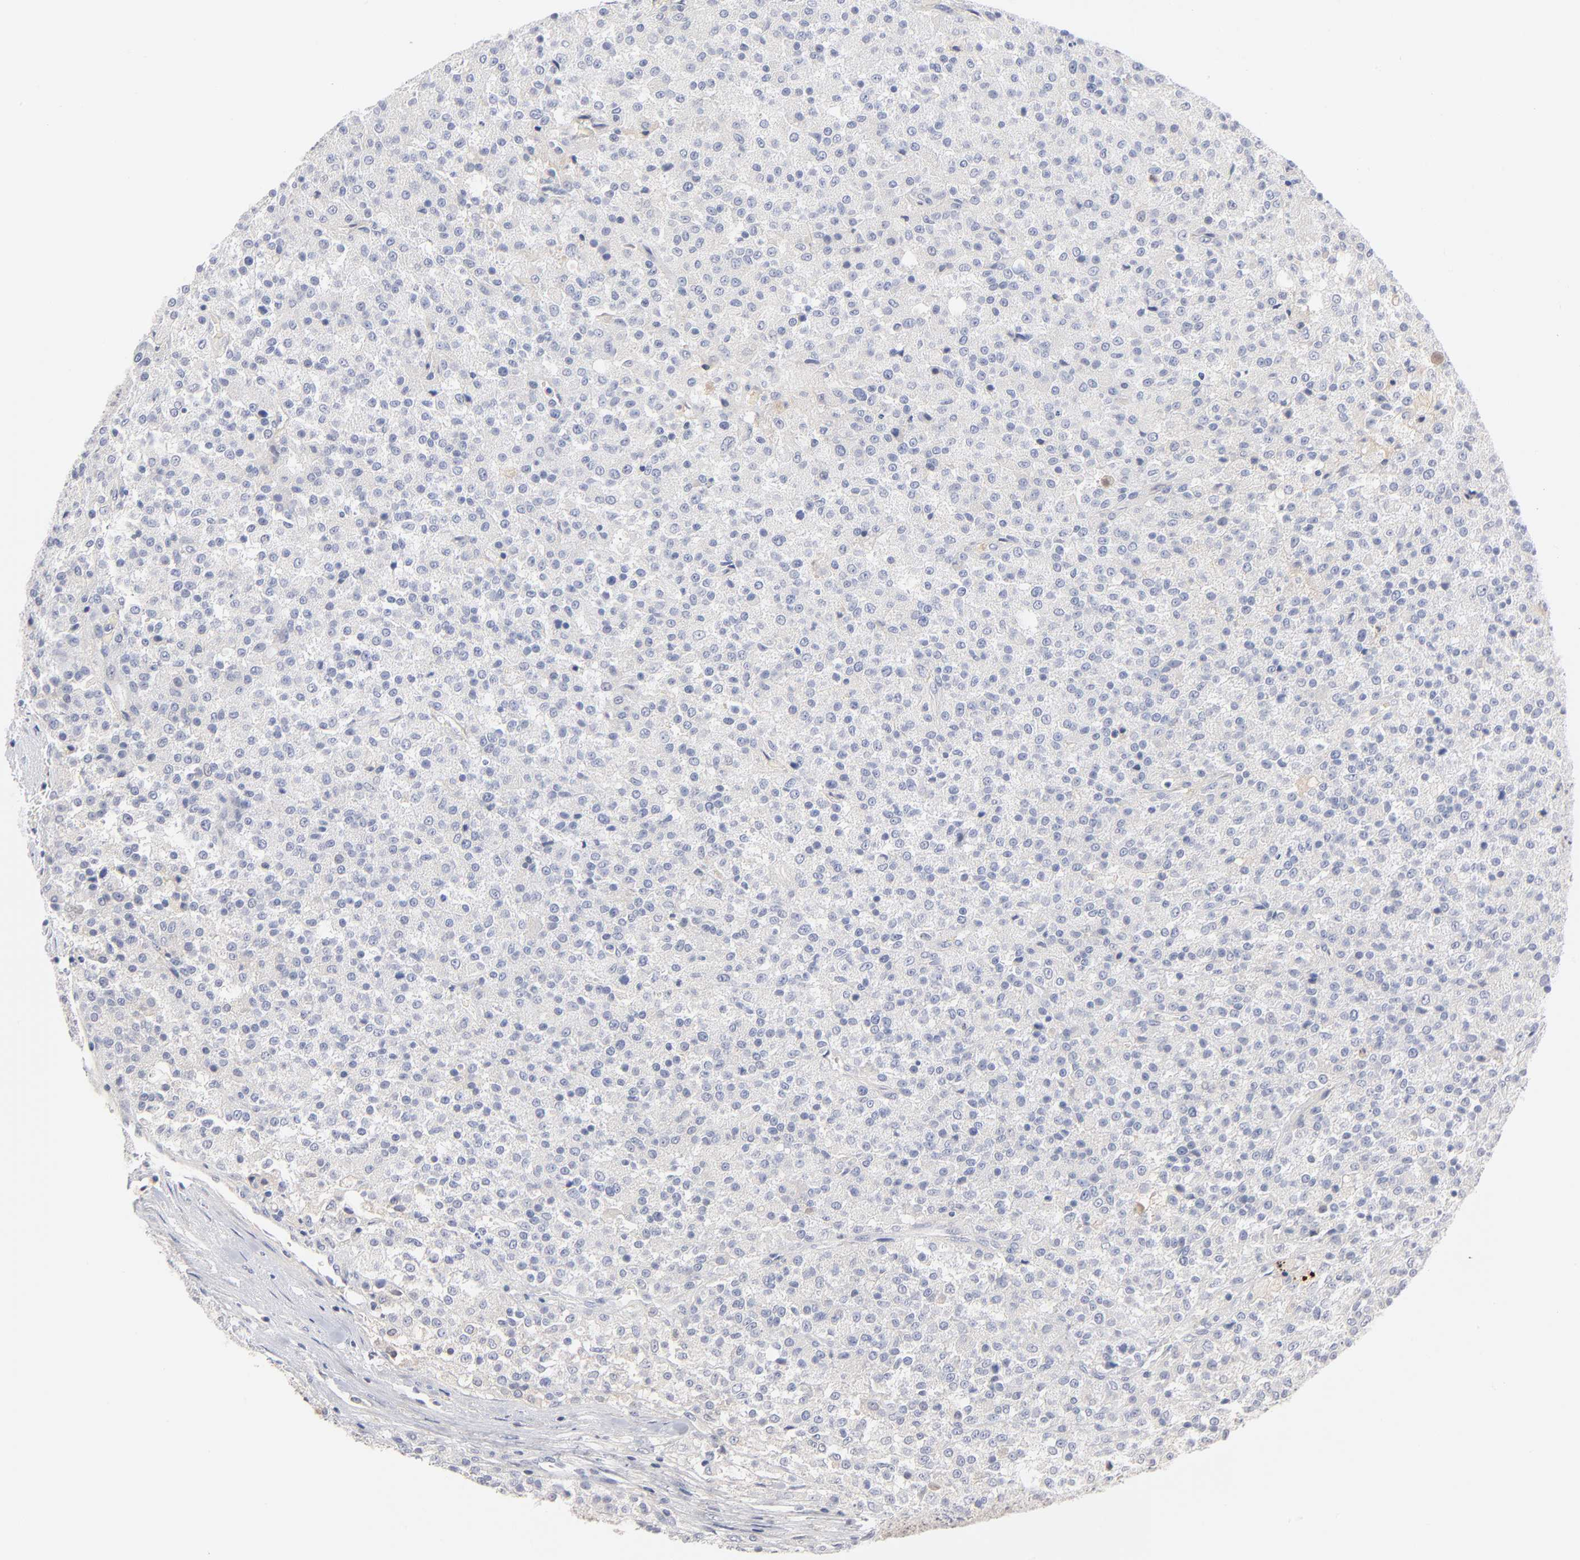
{"staining": {"intensity": "negative", "quantity": "none", "location": "none"}, "tissue": "testis cancer", "cell_type": "Tumor cells", "image_type": "cancer", "snomed": [{"axis": "morphology", "description": "Seminoma, NOS"}, {"axis": "topography", "description": "Testis"}], "caption": "Micrograph shows no significant protein positivity in tumor cells of testis seminoma.", "gene": "F12", "patient": {"sex": "male", "age": 59}}